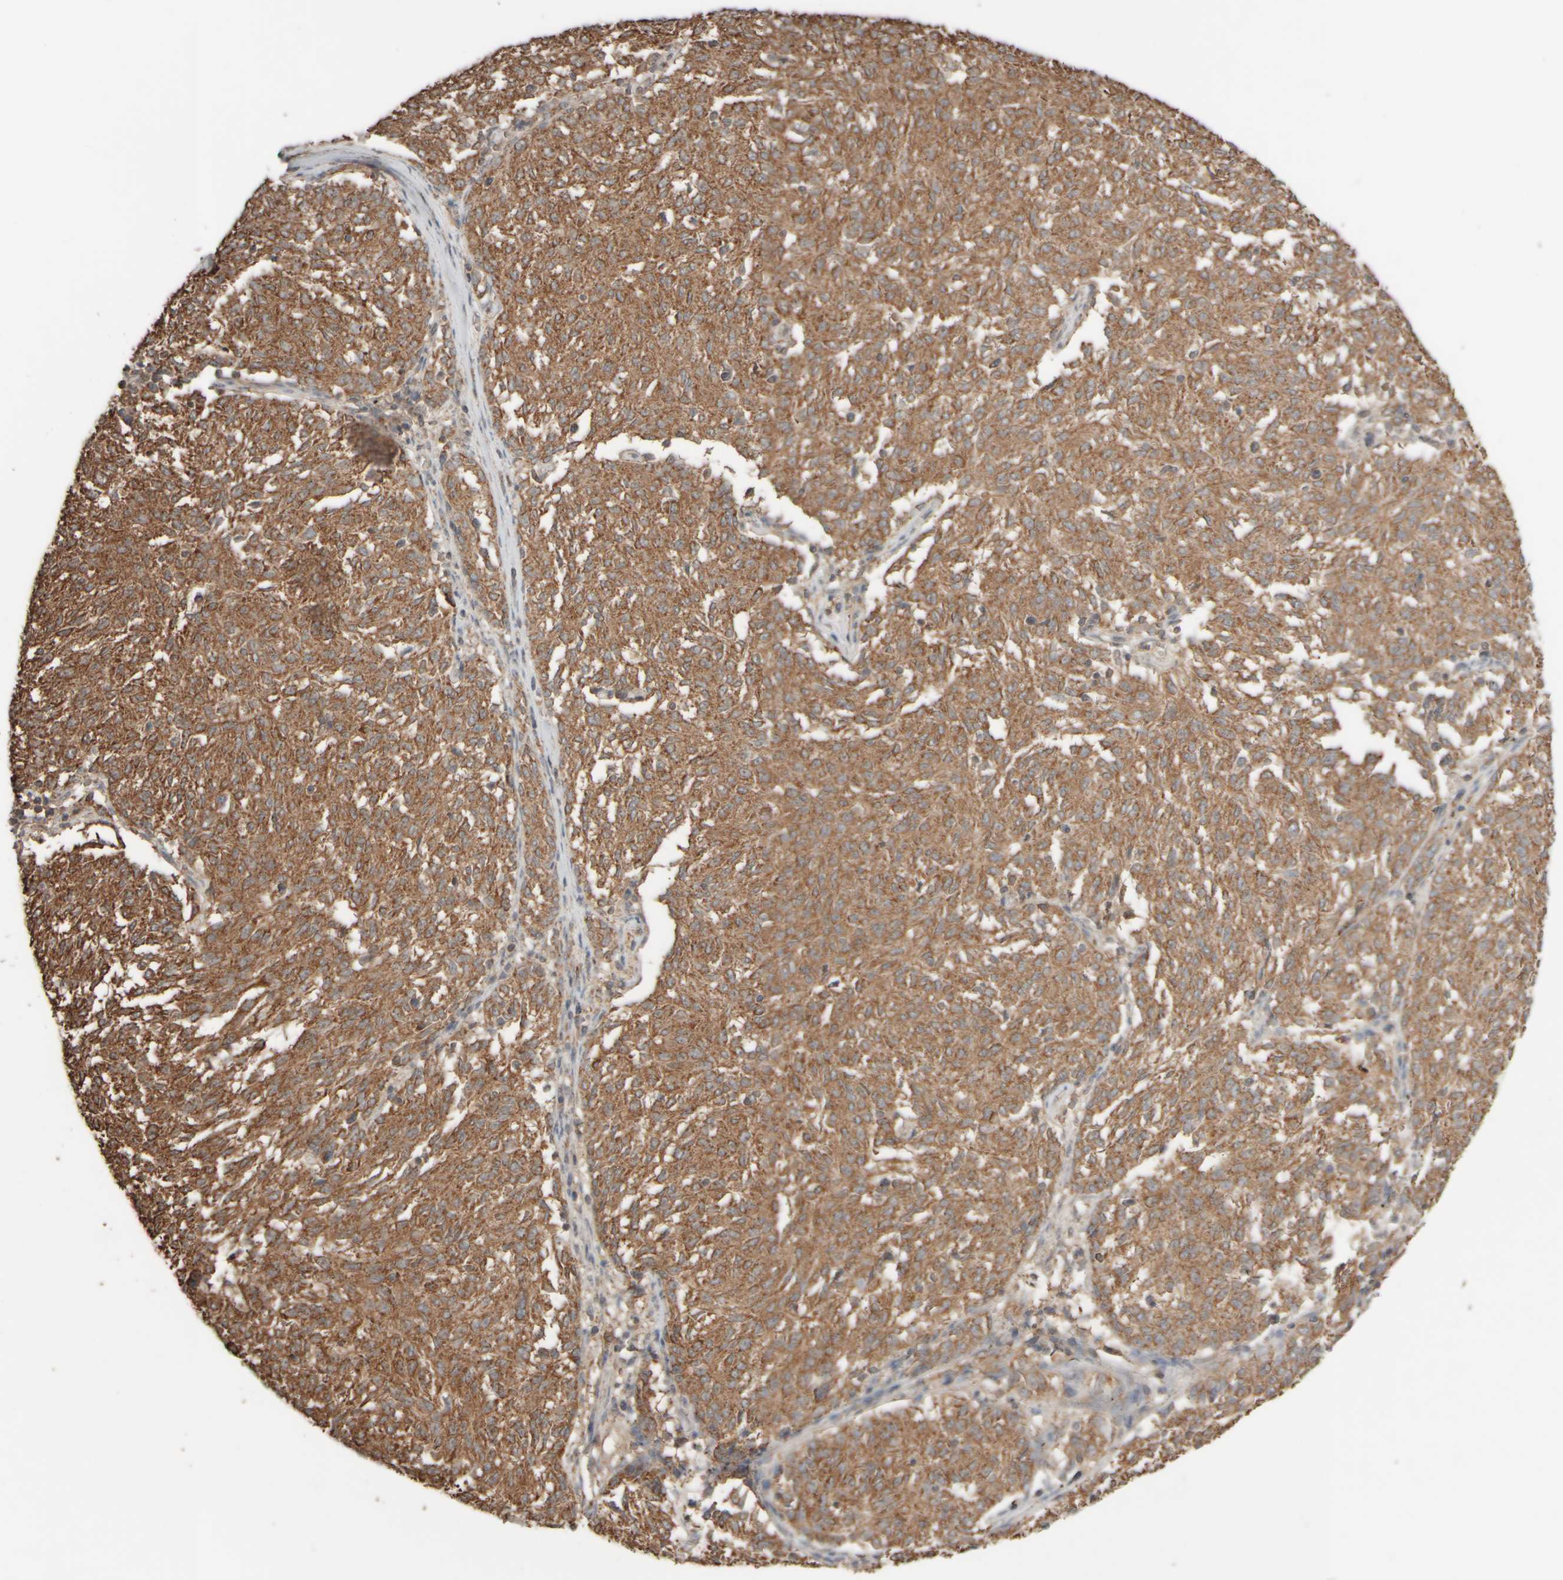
{"staining": {"intensity": "moderate", "quantity": ">75%", "location": "cytoplasmic/membranous"}, "tissue": "melanoma", "cell_type": "Tumor cells", "image_type": "cancer", "snomed": [{"axis": "morphology", "description": "Malignant melanoma, NOS"}, {"axis": "topography", "description": "Skin"}], "caption": "Immunohistochemistry micrograph of neoplastic tissue: human melanoma stained using IHC shows medium levels of moderate protein expression localized specifically in the cytoplasmic/membranous of tumor cells, appearing as a cytoplasmic/membranous brown color.", "gene": "EIF2B3", "patient": {"sex": "female", "age": 72}}